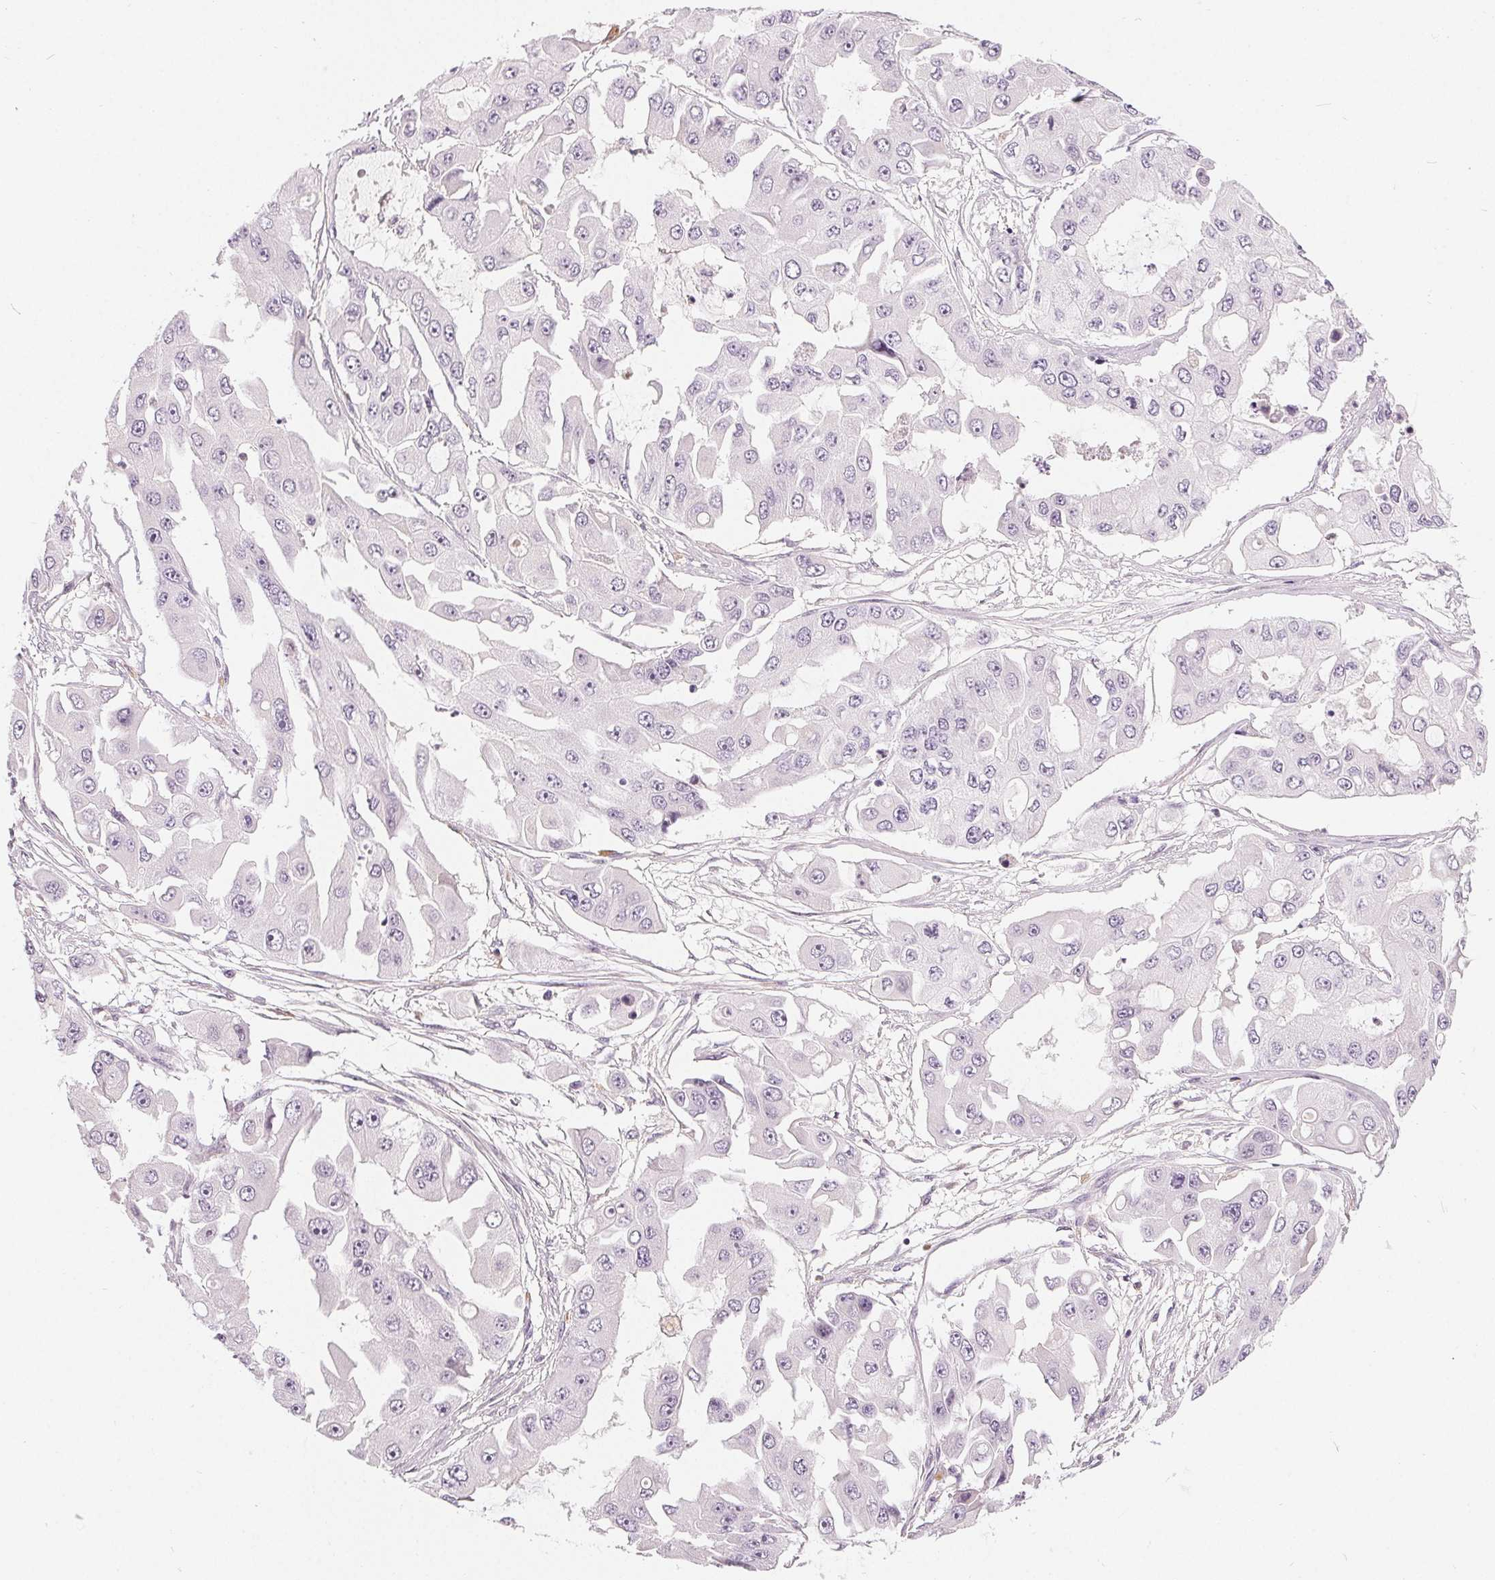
{"staining": {"intensity": "negative", "quantity": "none", "location": "none"}, "tissue": "ovarian cancer", "cell_type": "Tumor cells", "image_type": "cancer", "snomed": [{"axis": "morphology", "description": "Cystadenocarcinoma, serous, NOS"}, {"axis": "topography", "description": "Ovary"}], "caption": "Protein analysis of ovarian cancer (serous cystadenocarcinoma) reveals no significant expression in tumor cells.", "gene": "HOPX", "patient": {"sex": "female", "age": 56}}